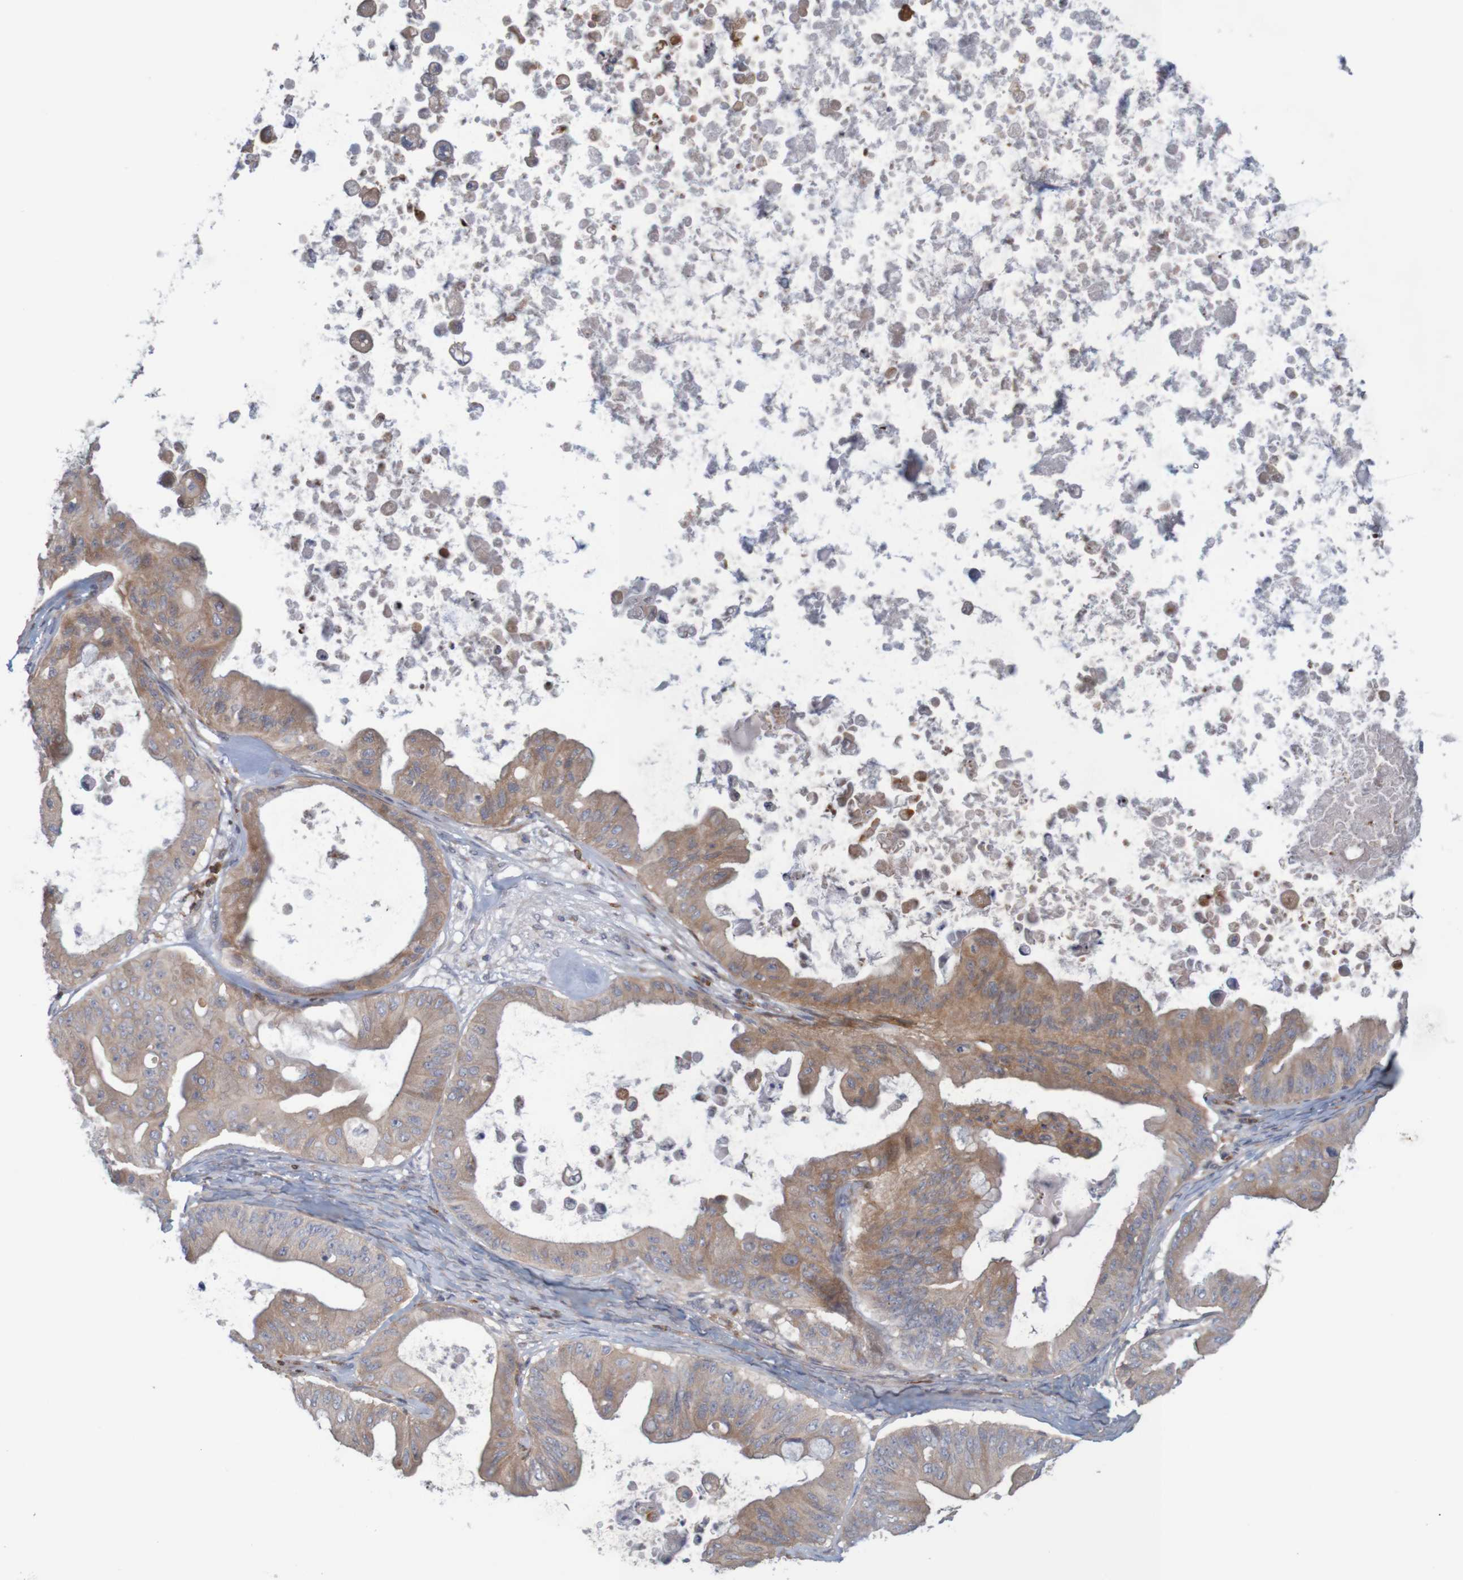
{"staining": {"intensity": "moderate", "quantity": ">75%", "location": "cytoplasmic/membranous"}, "tissue": "ovarian cancer", "cell_type": "Tumor cells", "image_type": "cancer", "snomed": [{"axis": "morphology", "description": "Cystadenocarcinoma, mucinous, NOS"}, {"axis": "topography", "description": "Ovary"}], "caption": "This histopathology image shows IHC staining of human ovarian mucinous cystadenocarcinoma, with medium moderate cytoplasmic/membranous expression in about >75% of tumor cells.", "gene": "KRT23", "patient": {"sex": "female", "age": 37}}